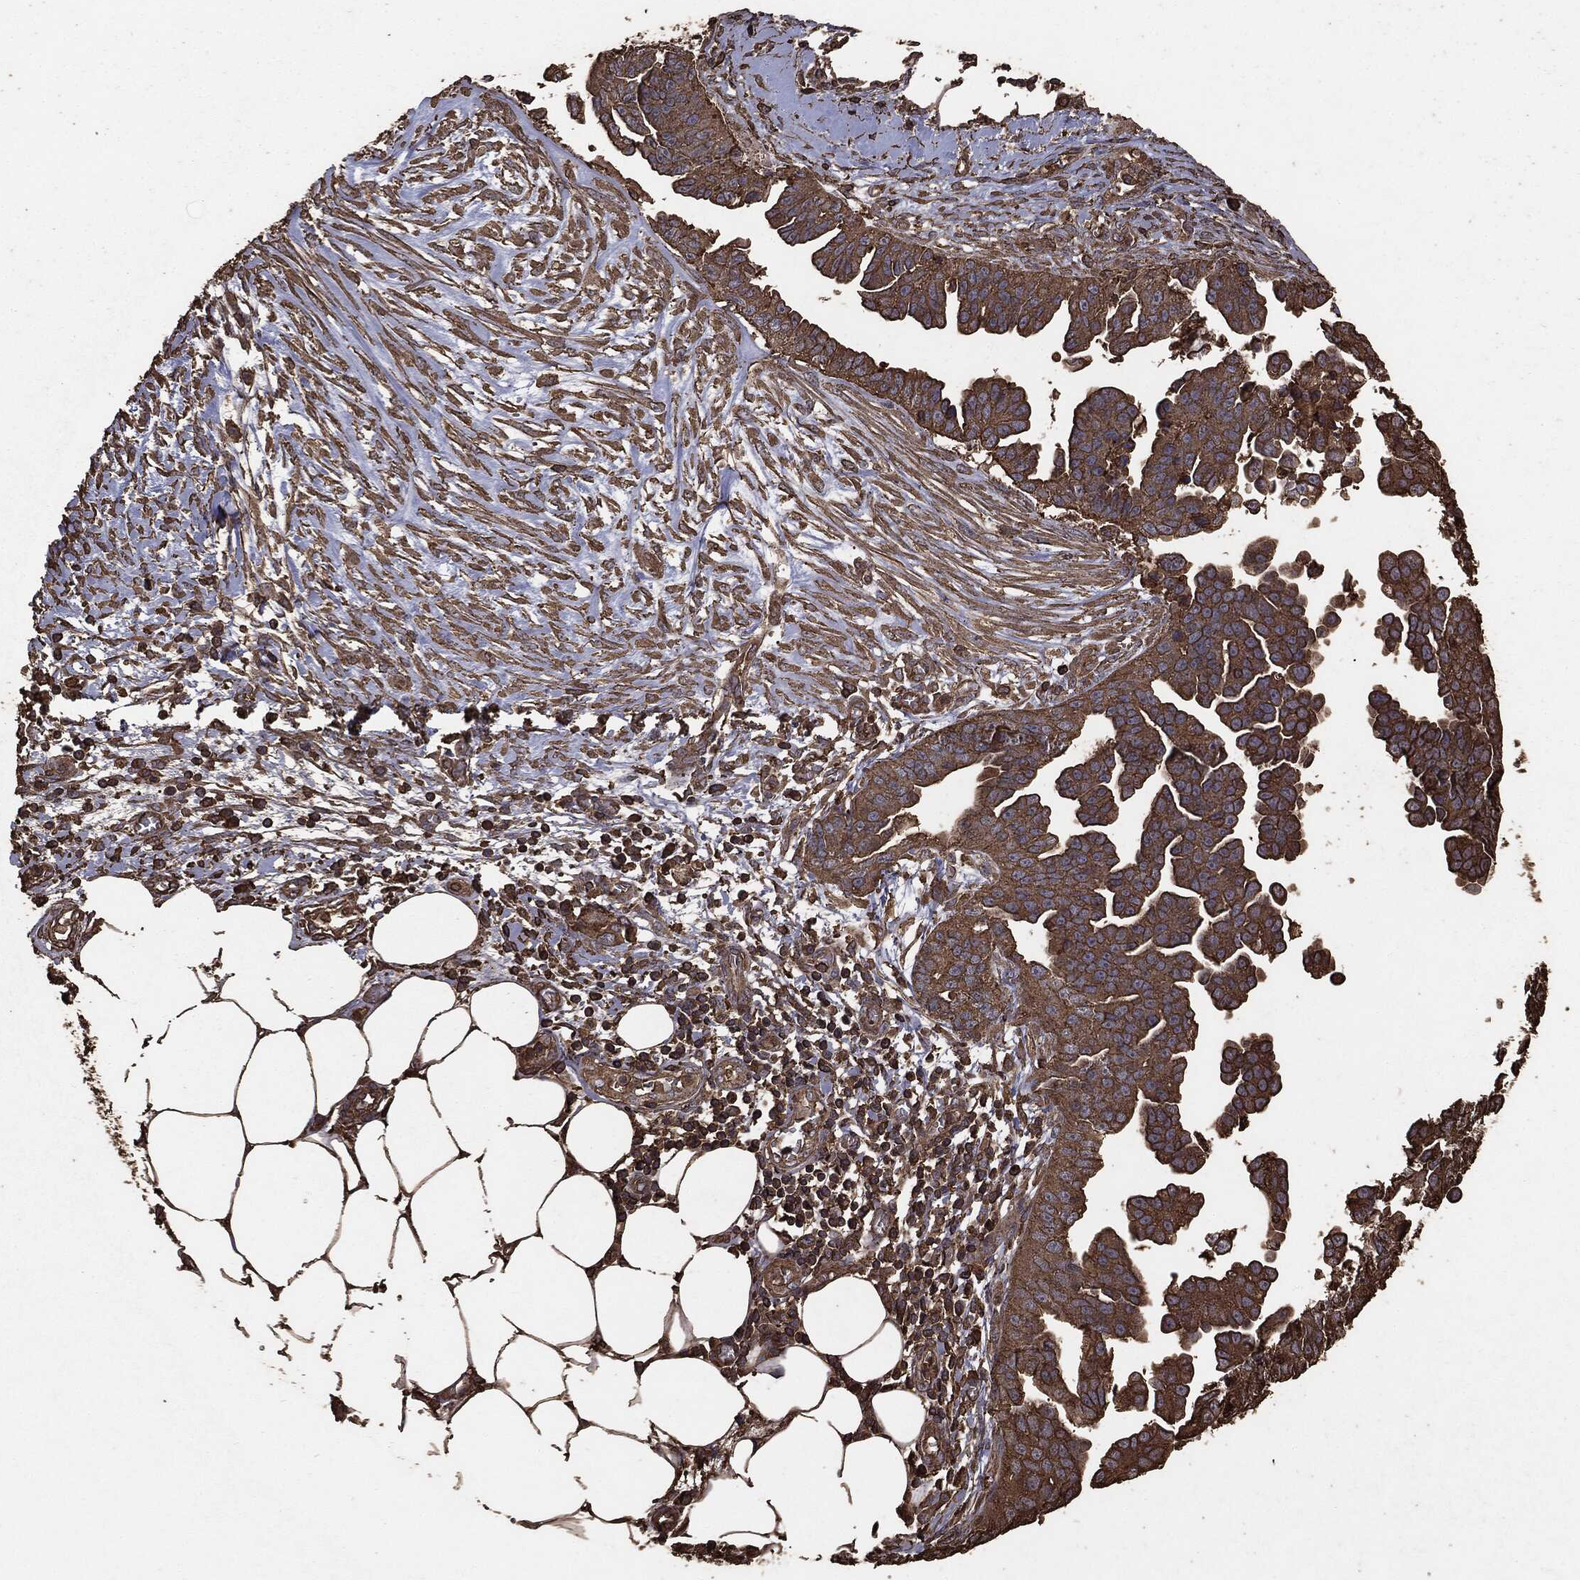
{"staining": {"intensity": "moderate", "quantity": ">75%", "location": "cytoplasmic/membranous"}, "tissue": "ovarian cancer", "cell_type": "Tumor cells", "image_type": "cancer", "snomed": [{"axis": "morphology", "description": "Cystadenocarcinoma, serous, NOS"}, {"axis": "topography", "description": "Ovary"}], "caption": "Human serous cystadenocarcinoma (ovarian) stained for a protein (brown) exhibits moderate cytoplasmic/membranous positive expression in about >75% of tumor cells.", "gene": "MTOR", "patient": {"sex": "female", "age": 75}}